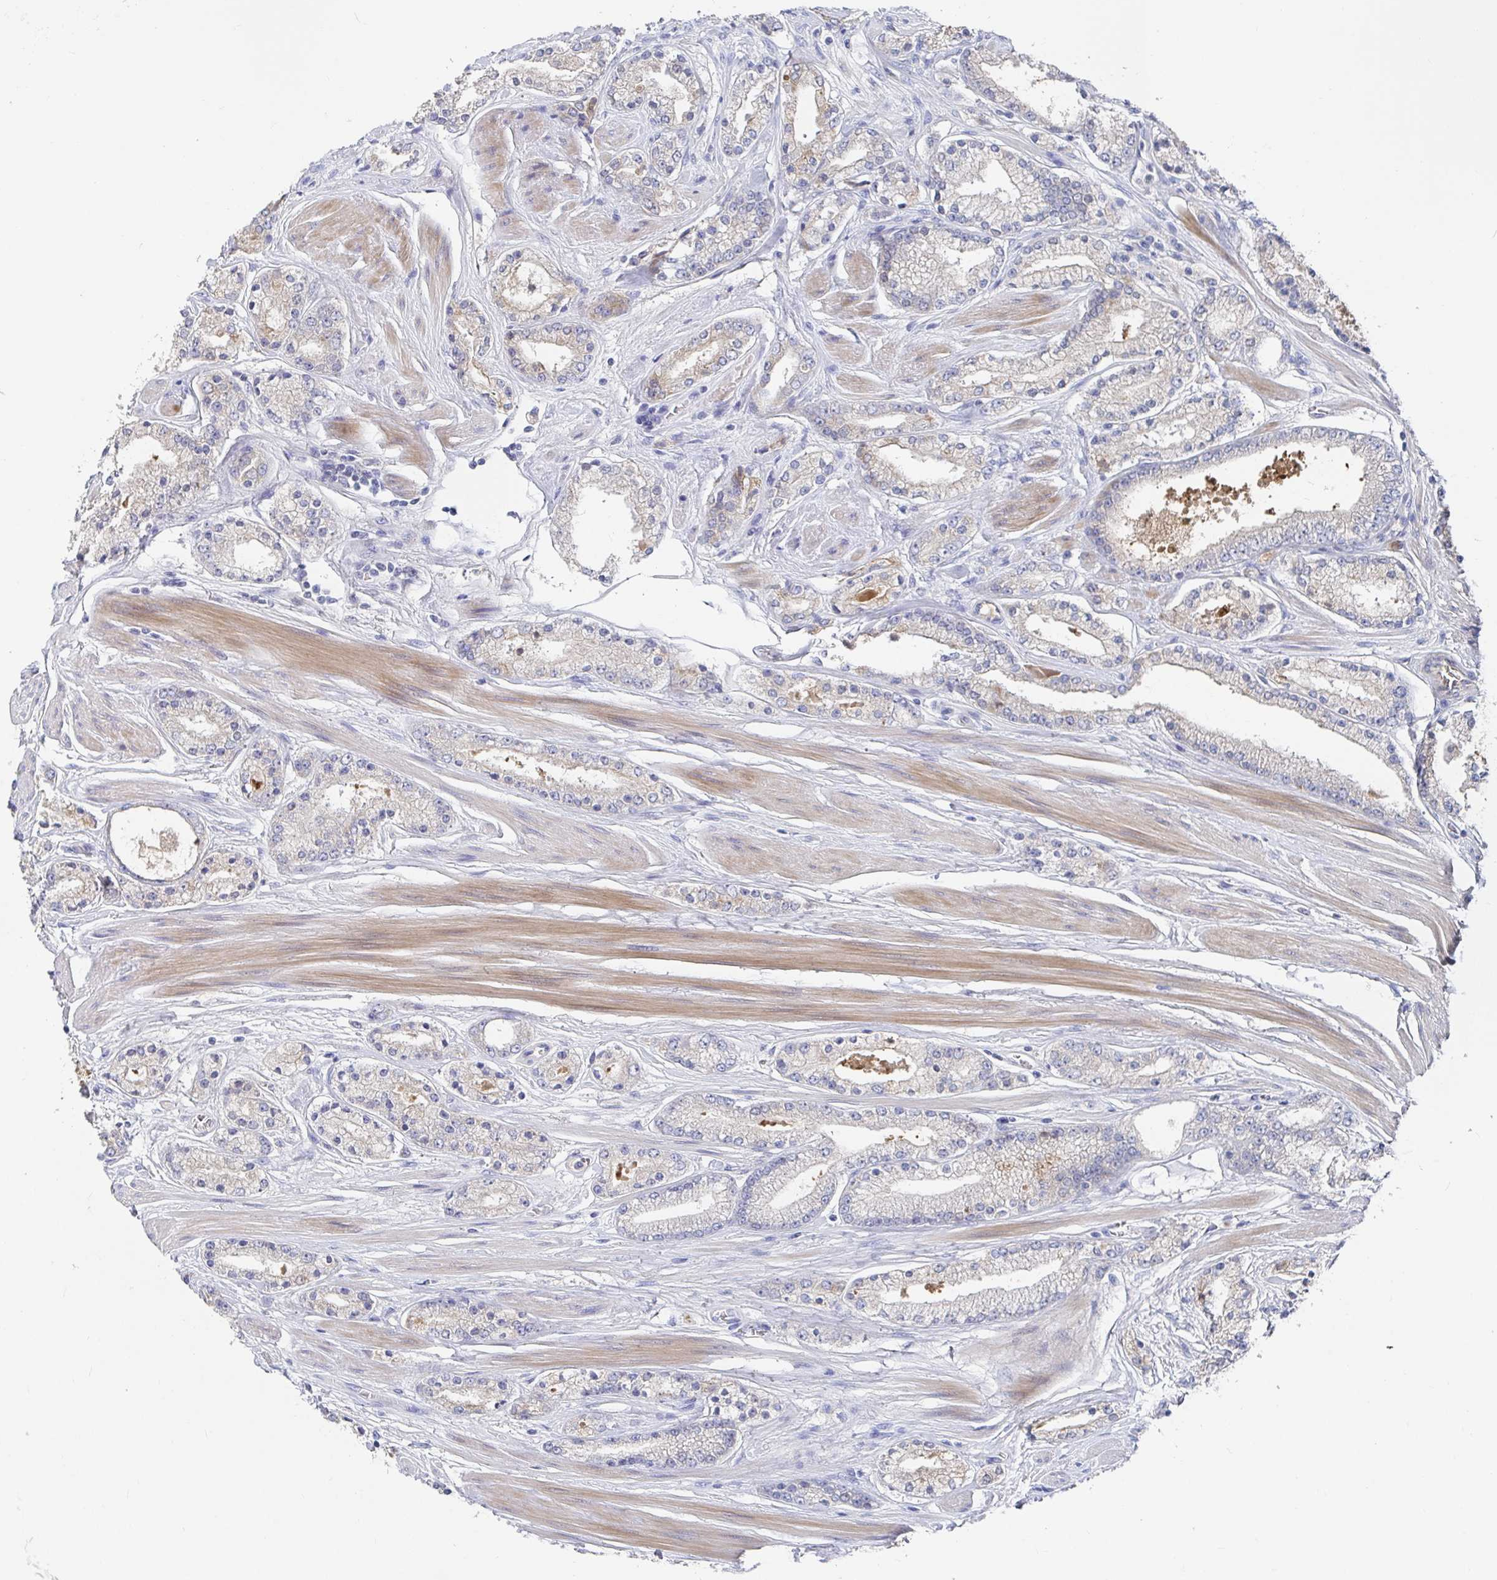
{"staining": {"intensity": "negative", "quantity": "none", "location": "none"}, "tissue": "prostate cancer", "cell_type": "Tumor cells", "image_type": "cancer", "snomed": [{"axis": "morphology", "description": "Adenocarcinoma, High grade"}, {"axis": "topography", "description": "Prostate"}], "caption": "DAB (3,3'-diaminobenzidine) immunohistochemical staining of adenocarcinoma (high-grade) (prostate) displays no significant positivity in tumor cells.", "gene": "GPR148", "patient": {"sex": "male", "age": 63}}